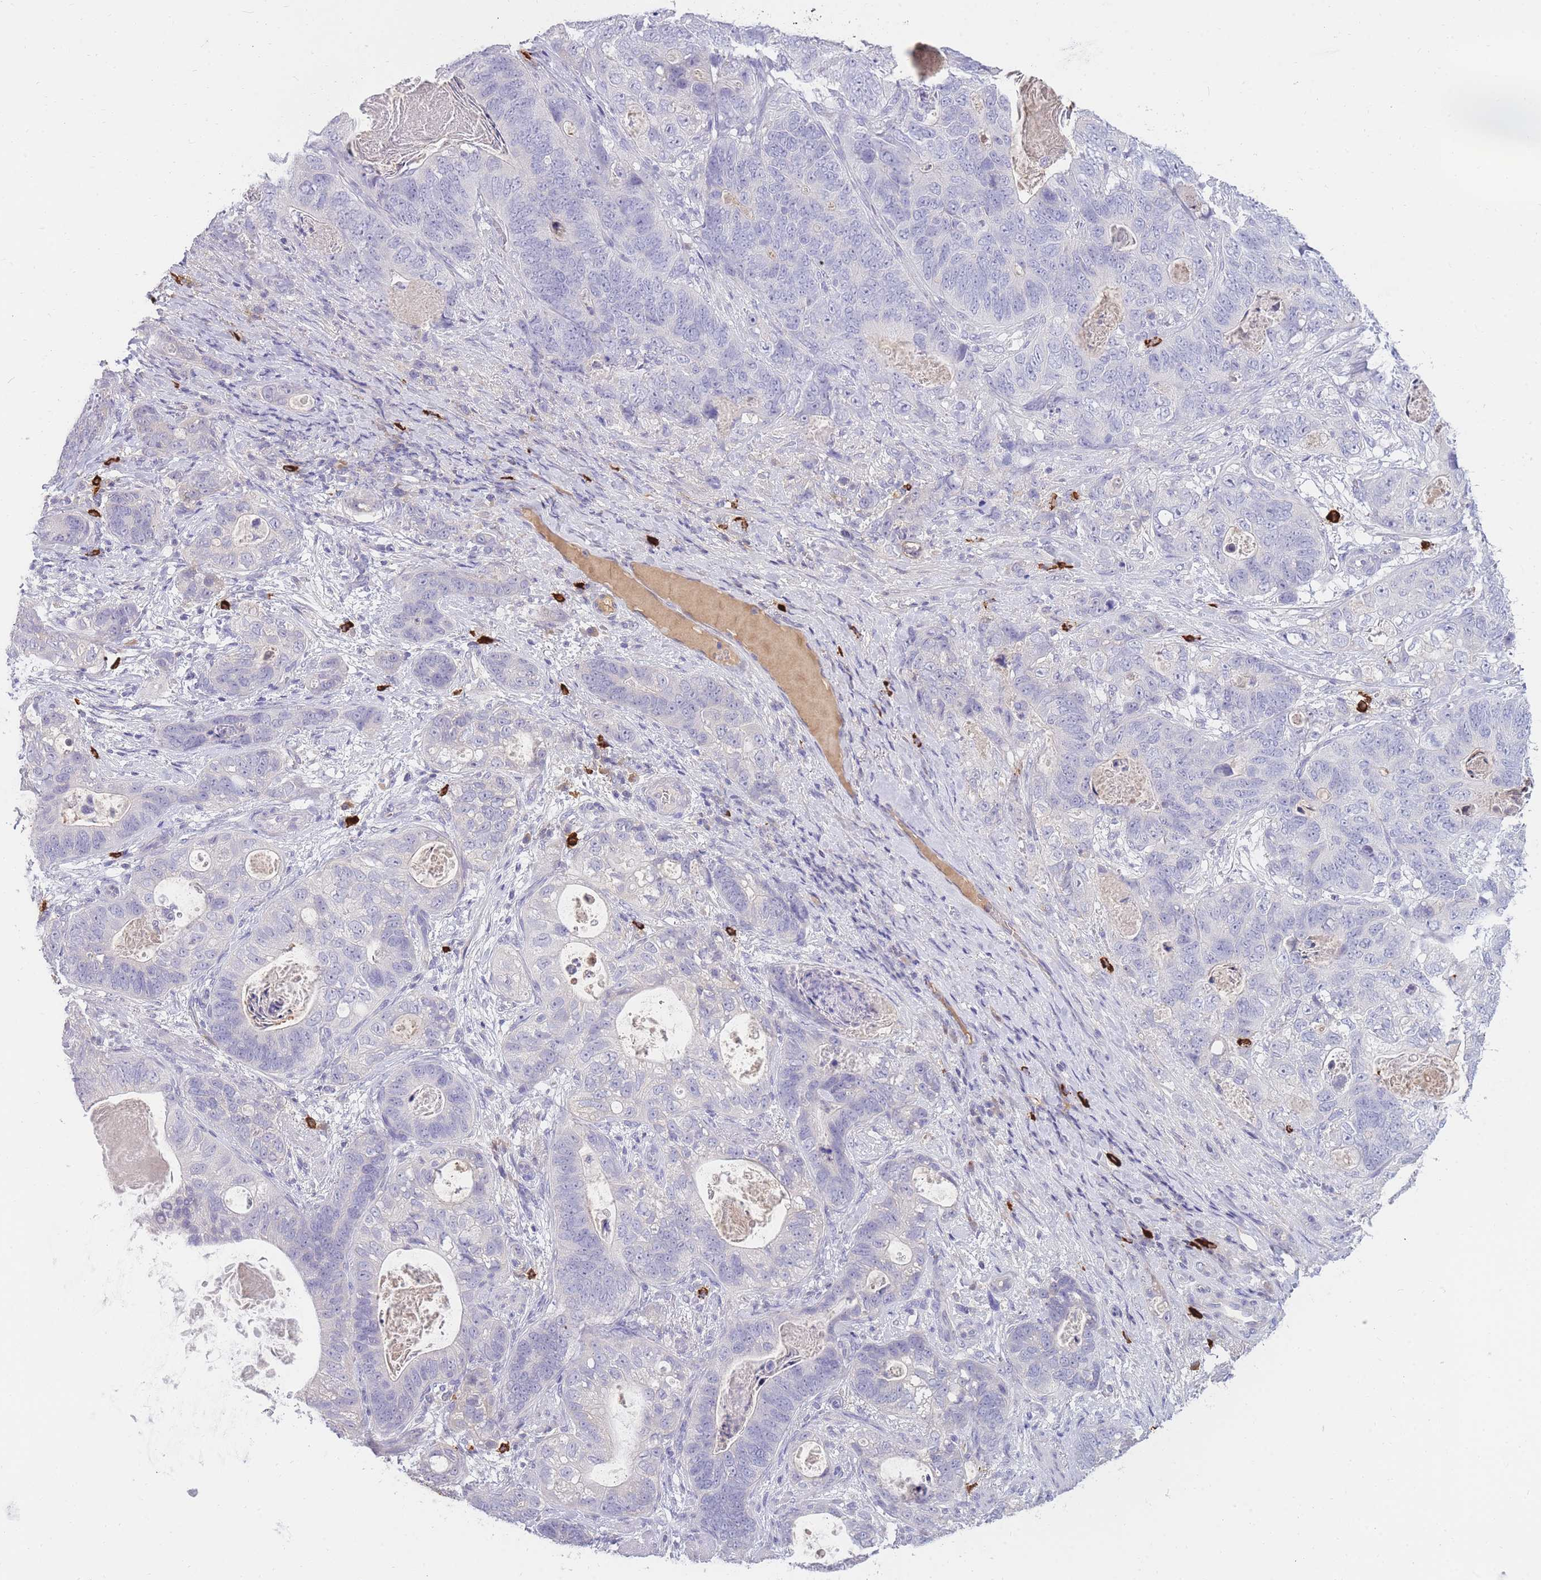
{"staining": {"intensity": "negative", "quantity": "none", "location": "none"}, "tissue": "stomach cancer", "cell_type": "Tumor cells", "image_type": "cancer", "snomed": [{"axis": "morphology", "description": "Normal tissue, NOS"}, {"axis": "morphology", "description": "Adenocarcinoma, NOS"}, {"axis": "topography", "description": "Stomach"}], "caption": "An immunohistochemistry image of stomach adenocarcinoma is shown. There is no staining in tumor cells of stomach adenocarcinoma.", "gene": "TPSD1", "patient": {"sex": "female", "age": 89}}